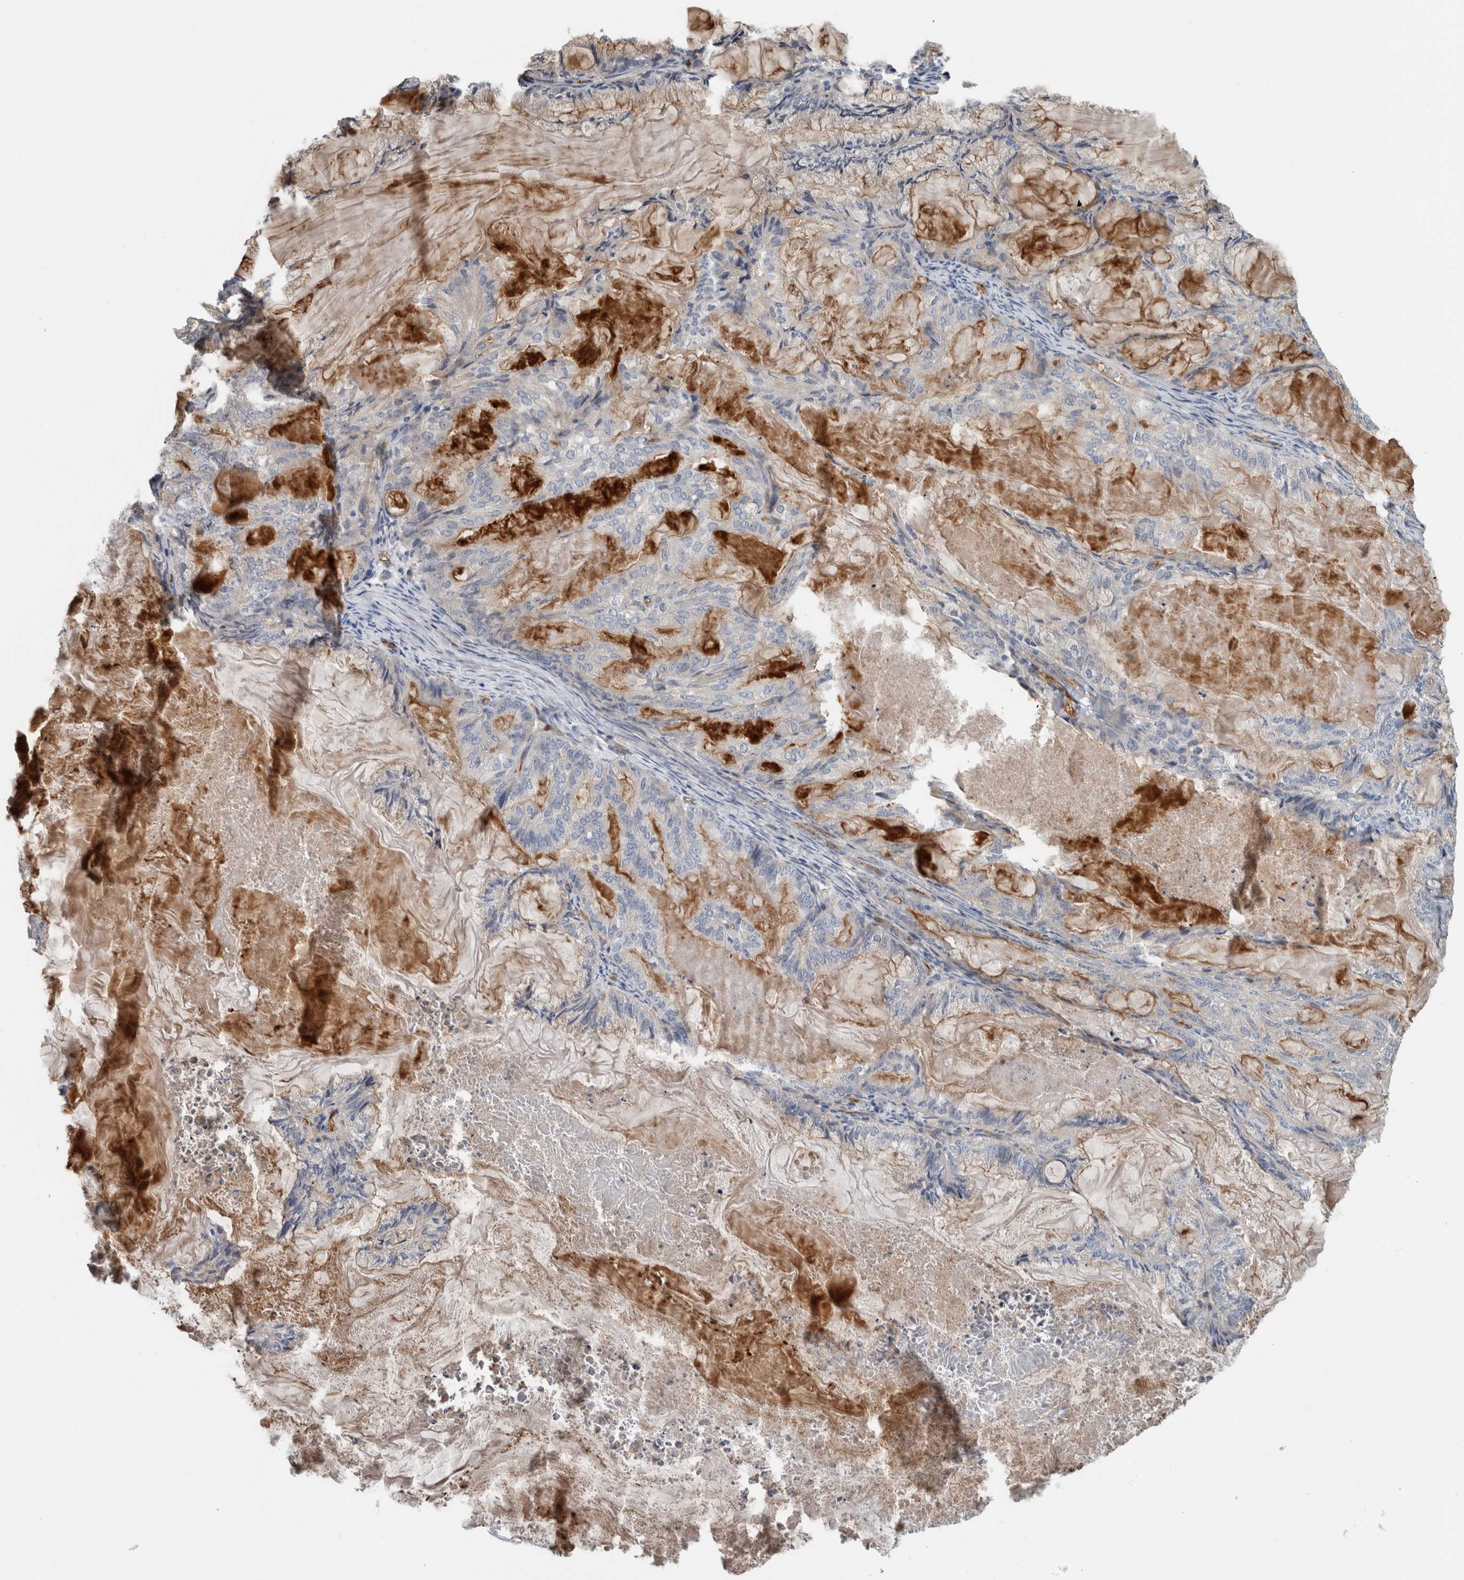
{"staining": {"intensity": "weak", "quantity": "25%-75%", "location": "cytoplasmic/membranous"}, "tissue": "endometrial cancer", "cell_type": "Tumor cells", "image_type": "cancer", "snomed": [{"axis": "morphology", "description": "Adenocarcinoma, NOS"}, {"axis": "topography", "description": "Endometrium"}], "caption": "Immunohistochemistry (IHC) of human endometrial cancer (adenocarcinoma) reveals low levels of weak cytoplasmic/membranous positivity in approximately 25%-75% of tumor cells.", "gene": "CD59", "patient": {"sex": "female", "age": 86}}